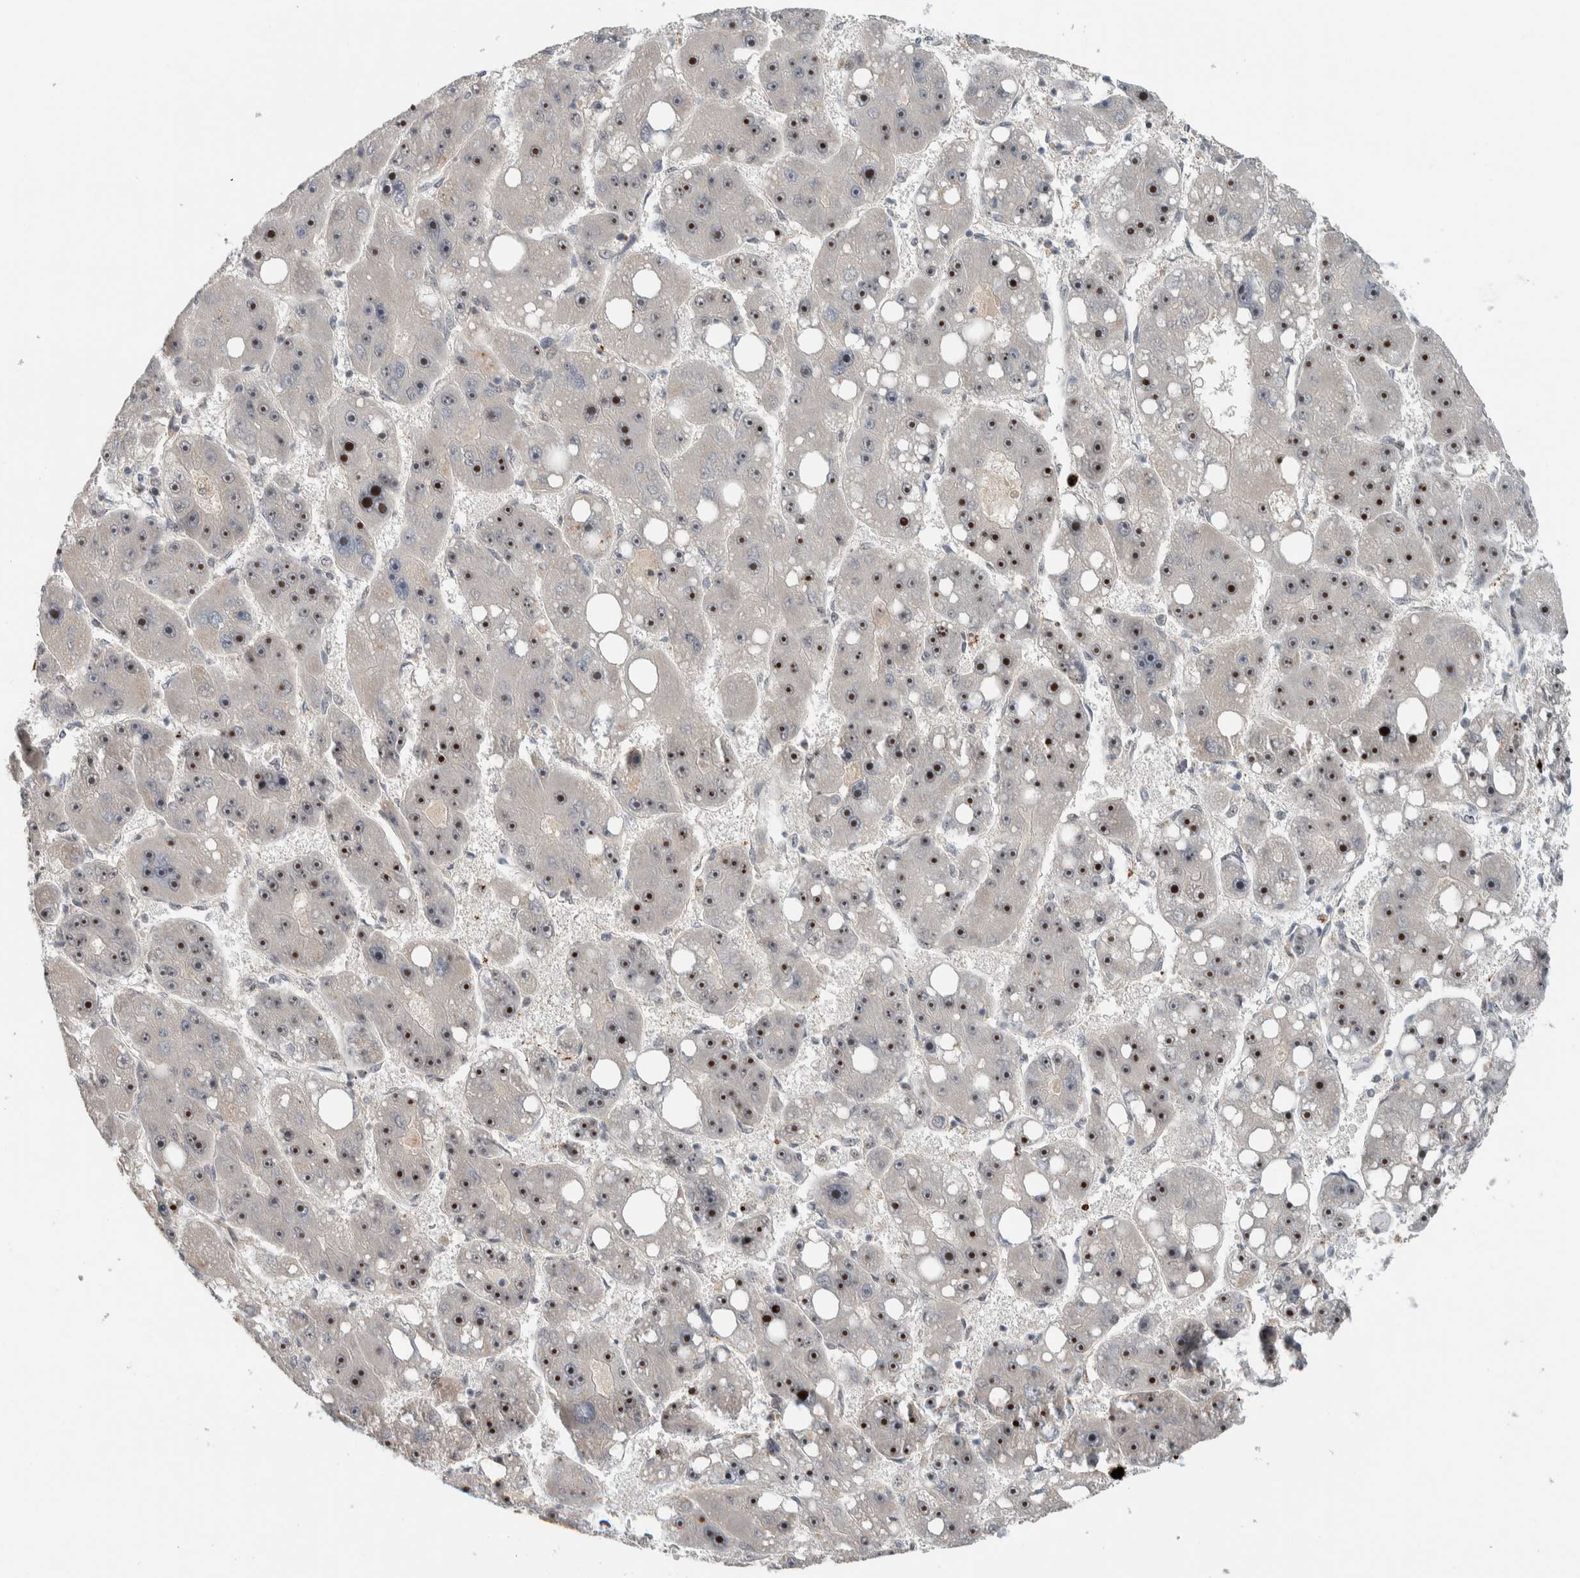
{"staining": {"intensity": "strong", "quantity": ">75%", "location": "nuclear"}, "tissue": "liver cancer", "cell_type": "Tumor cells", "image_type": "cancer", "snomed": [{"axis": "morphology", "description": "Carcinoma, Hepatocellular, NOS"}, {"axis": "topography", "description": "Liver"}], "caption": "Liver cancer tissue exhibits strong nuclear positivity in approximately >75% of tumor cells", "gene": "ZFP91", "patient": {"sex": "female", "age": 61}}